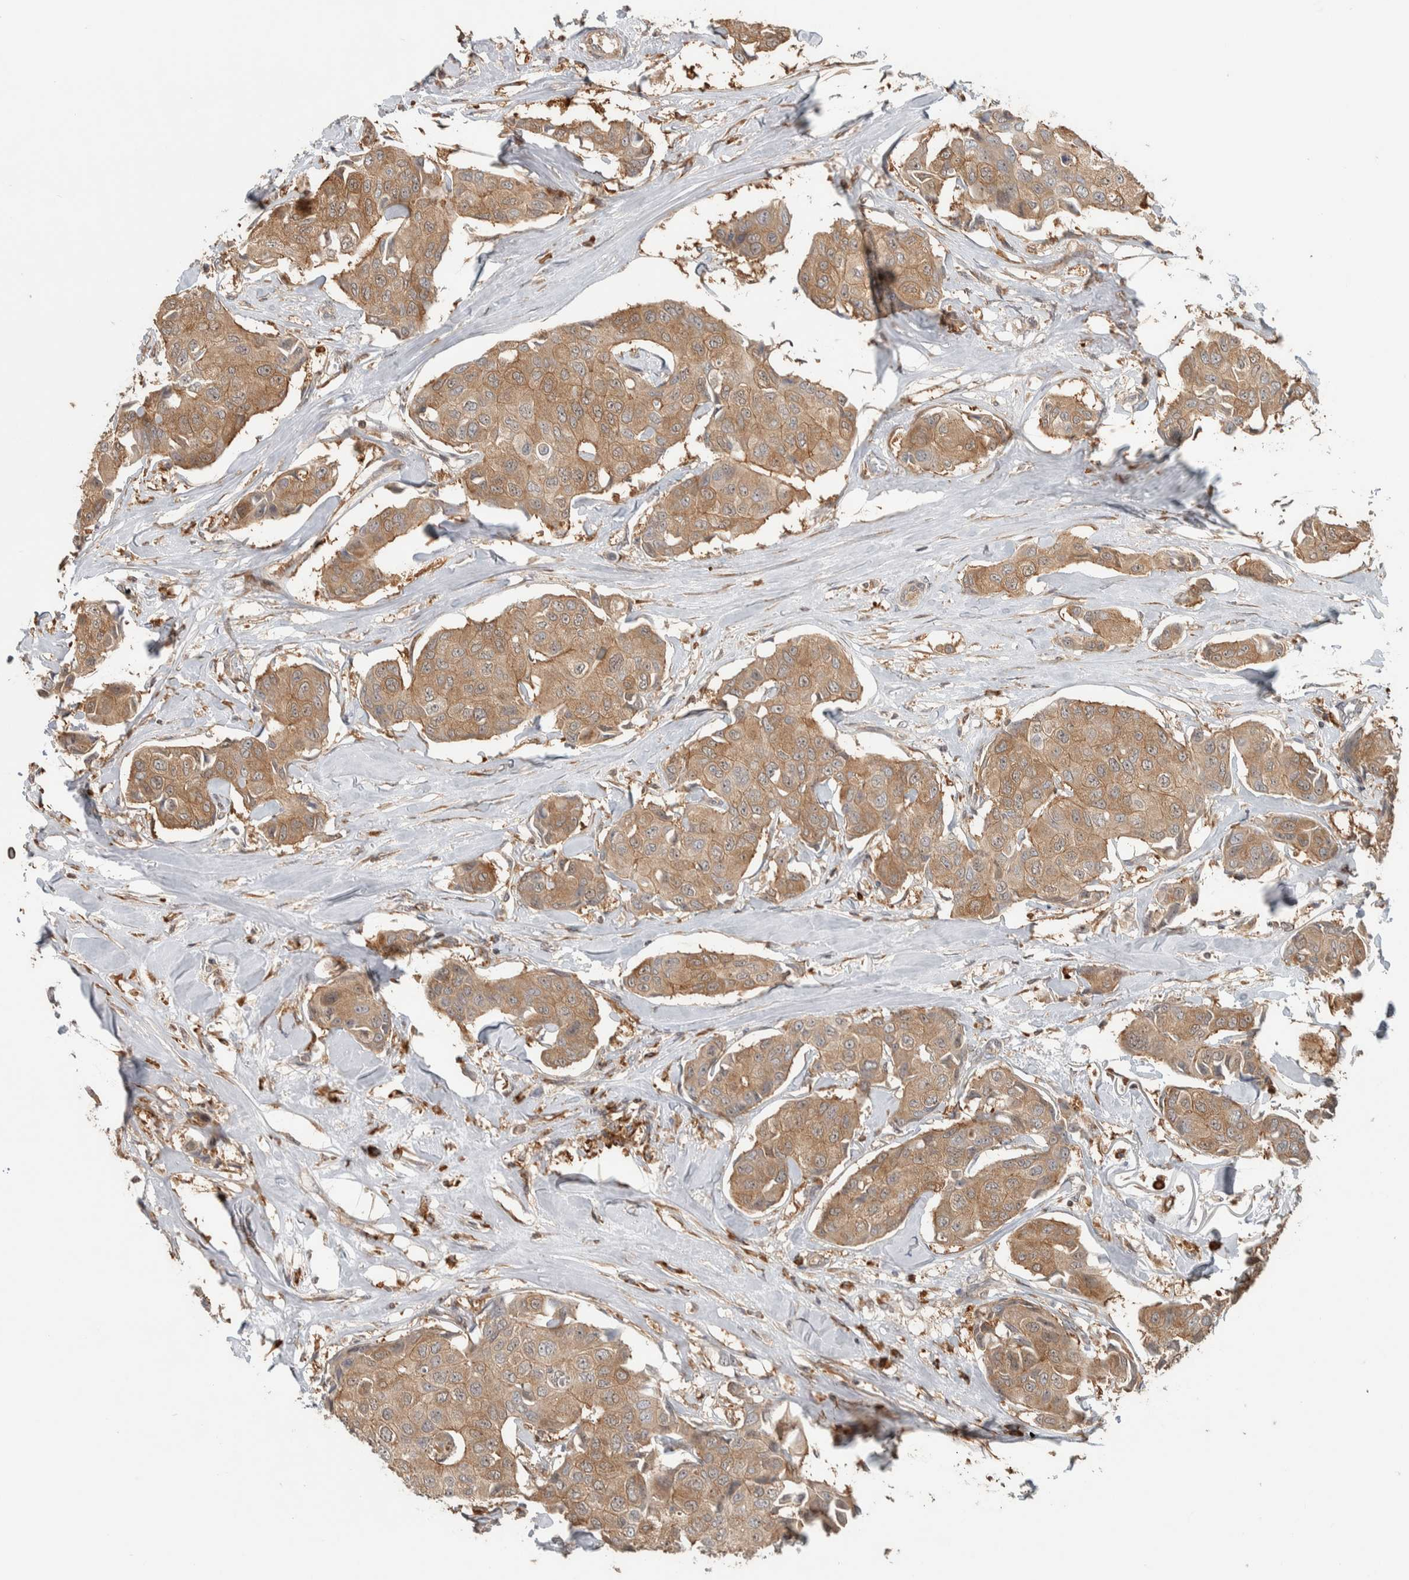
{"staining": {"intensity": "moderate", "quantity": ">75%", "location": "cytoplasmic/membranous"}, "tissue": "breast cancer", "cell_type": "Tumor cells", "image_type": "cancer", "snomed": [{"axis": "morphology", "description": "Duct carcinoma"}, {"axis": "topography", "description": "Breast"}], "caption": "Brown immunohistochemical staining in breast cancer (intraductal carcinoma) exhibits moderate cytoplasmic/membranous positivity in about >75% of tumor cells. (DAB (3,3'-diaminobenzidine) = brown stain, brightfield microscopy at high magnification).", "gene": "CNTROB", "patient": {"sex": "female", "age": 80}}